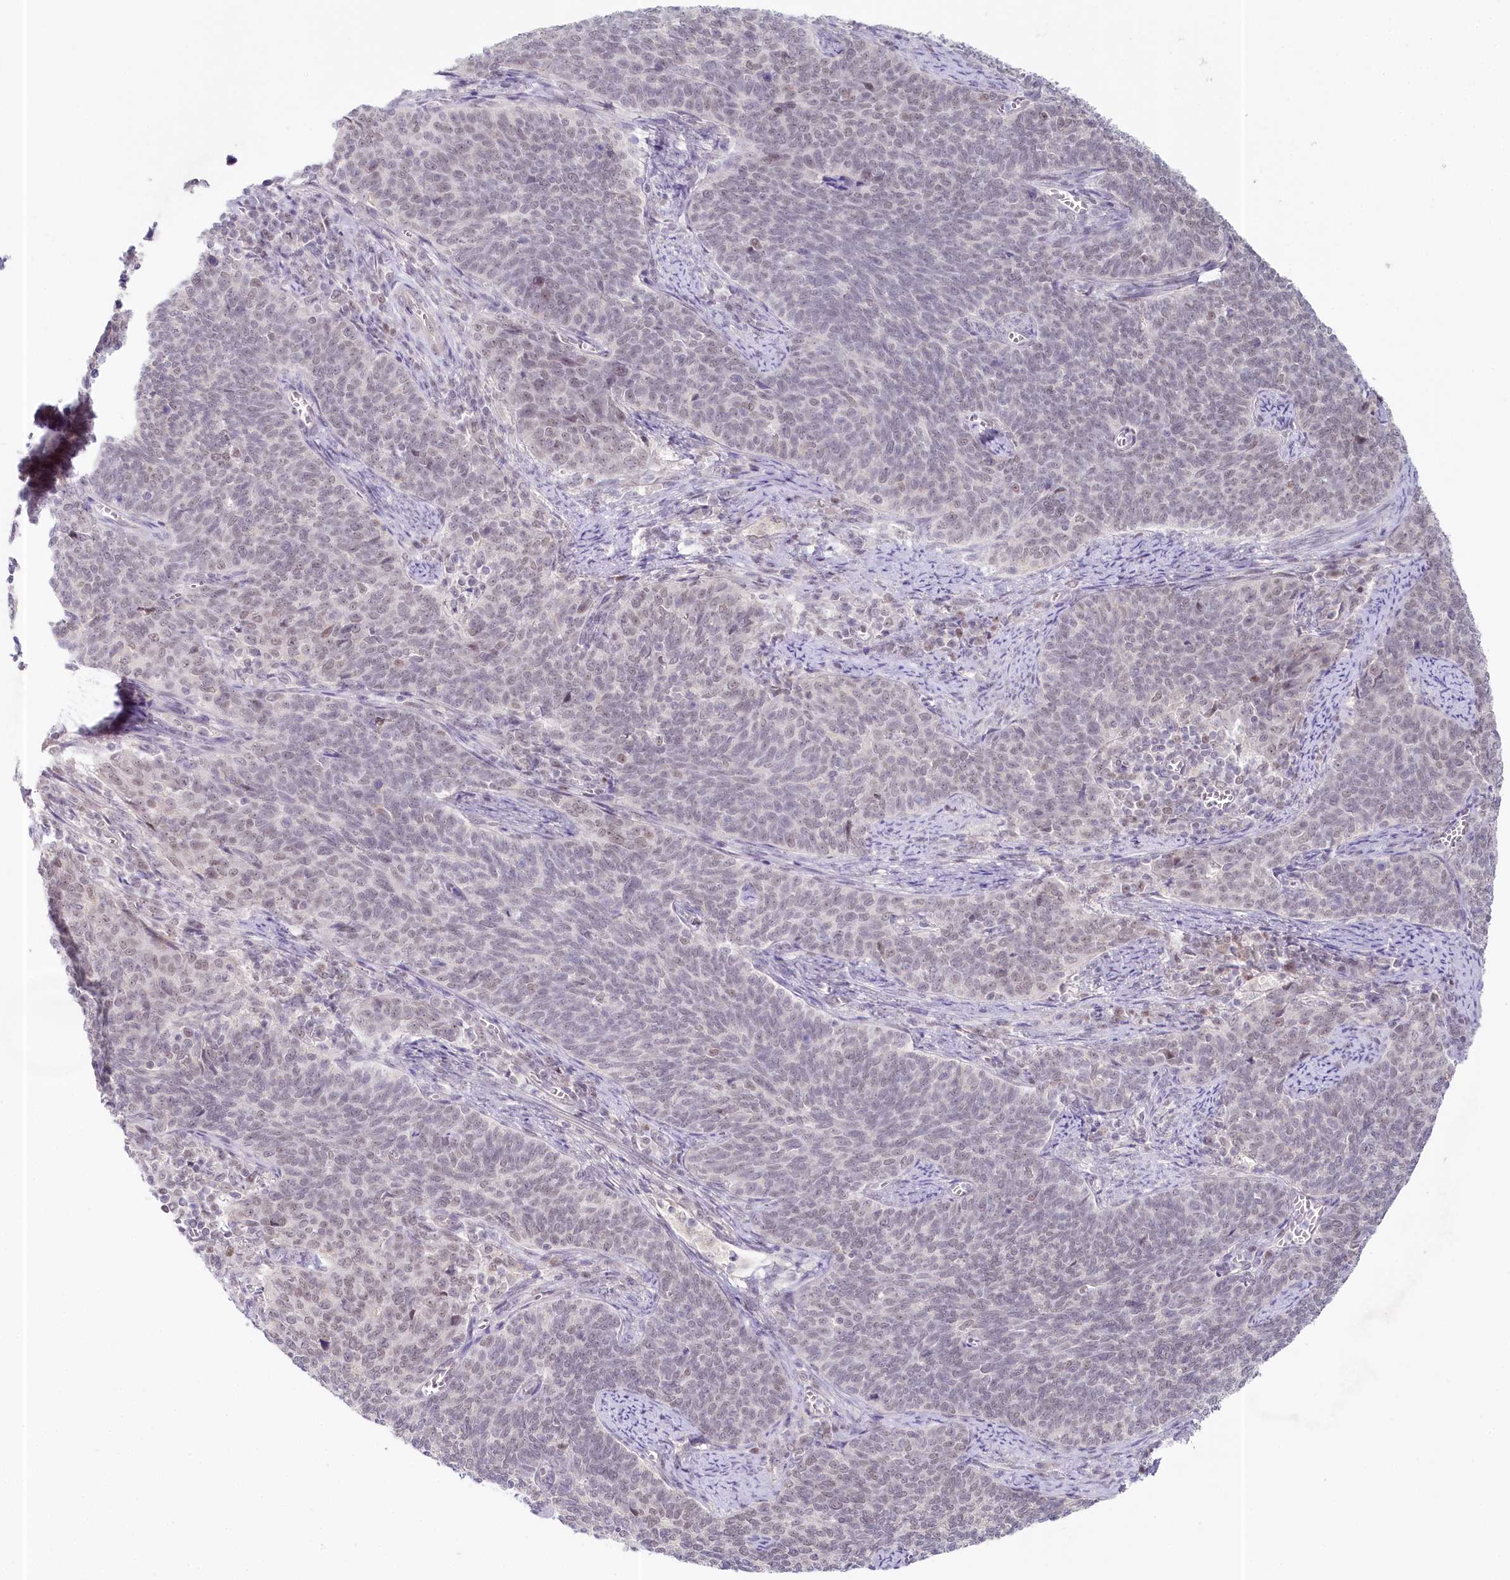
{"staining": {"intensity": "negative", "quantity": "none", "location": "none"}, "tissue": "cervical cancer", "cell_type": "Tumor cells", "image_type": "cancer", "snomed": [{"axis": "morphology", "description": "Squamous cell carcinoma, NOS"}, {"axis": "topography", "description": "Cervix"}], "caption": "Cervical squamous cell carcinoma was stained to show a protein in brown. There is no significant staining in tumor cells.", "gene": "AMTN", "patient": {"sex": "female", "age": 39}}